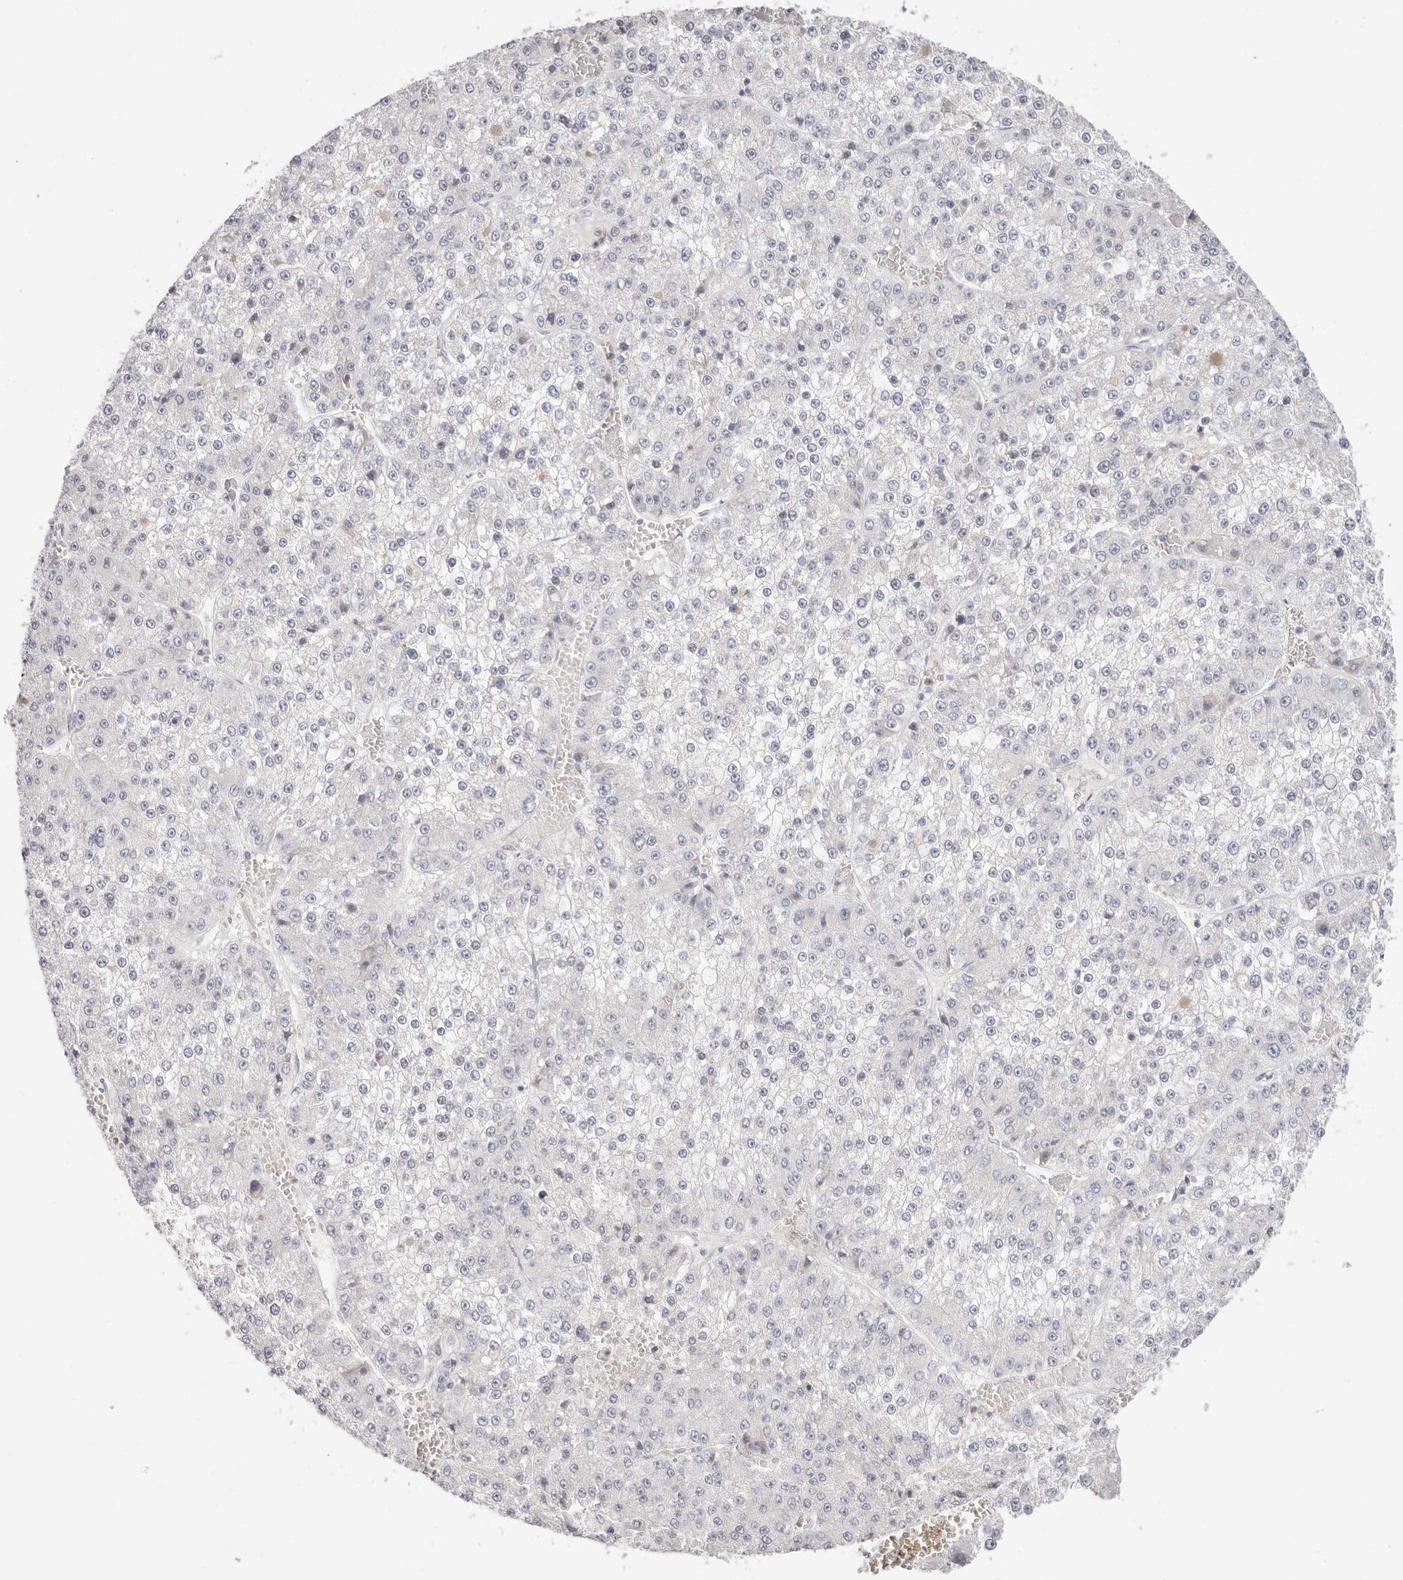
{"staining": {"intensity": "negative", "quantity": "none", "location": "none"}, "tissue": "liver cancer", "cell_type": "Tumor cells", "image_type": "cancer", "snomed": [{"axis": "morphology", "description": "Carcinoma, Hepatocellular, NOS"}, {"axis": "topography", "description": "Liver"}], "caption": "Protein analysis of liver hepatocellular carcinoma demonstrates no significant positivity in tumor cells.", "gene": "ASCL1", "patient": {"sex": "female", "age": 73}}